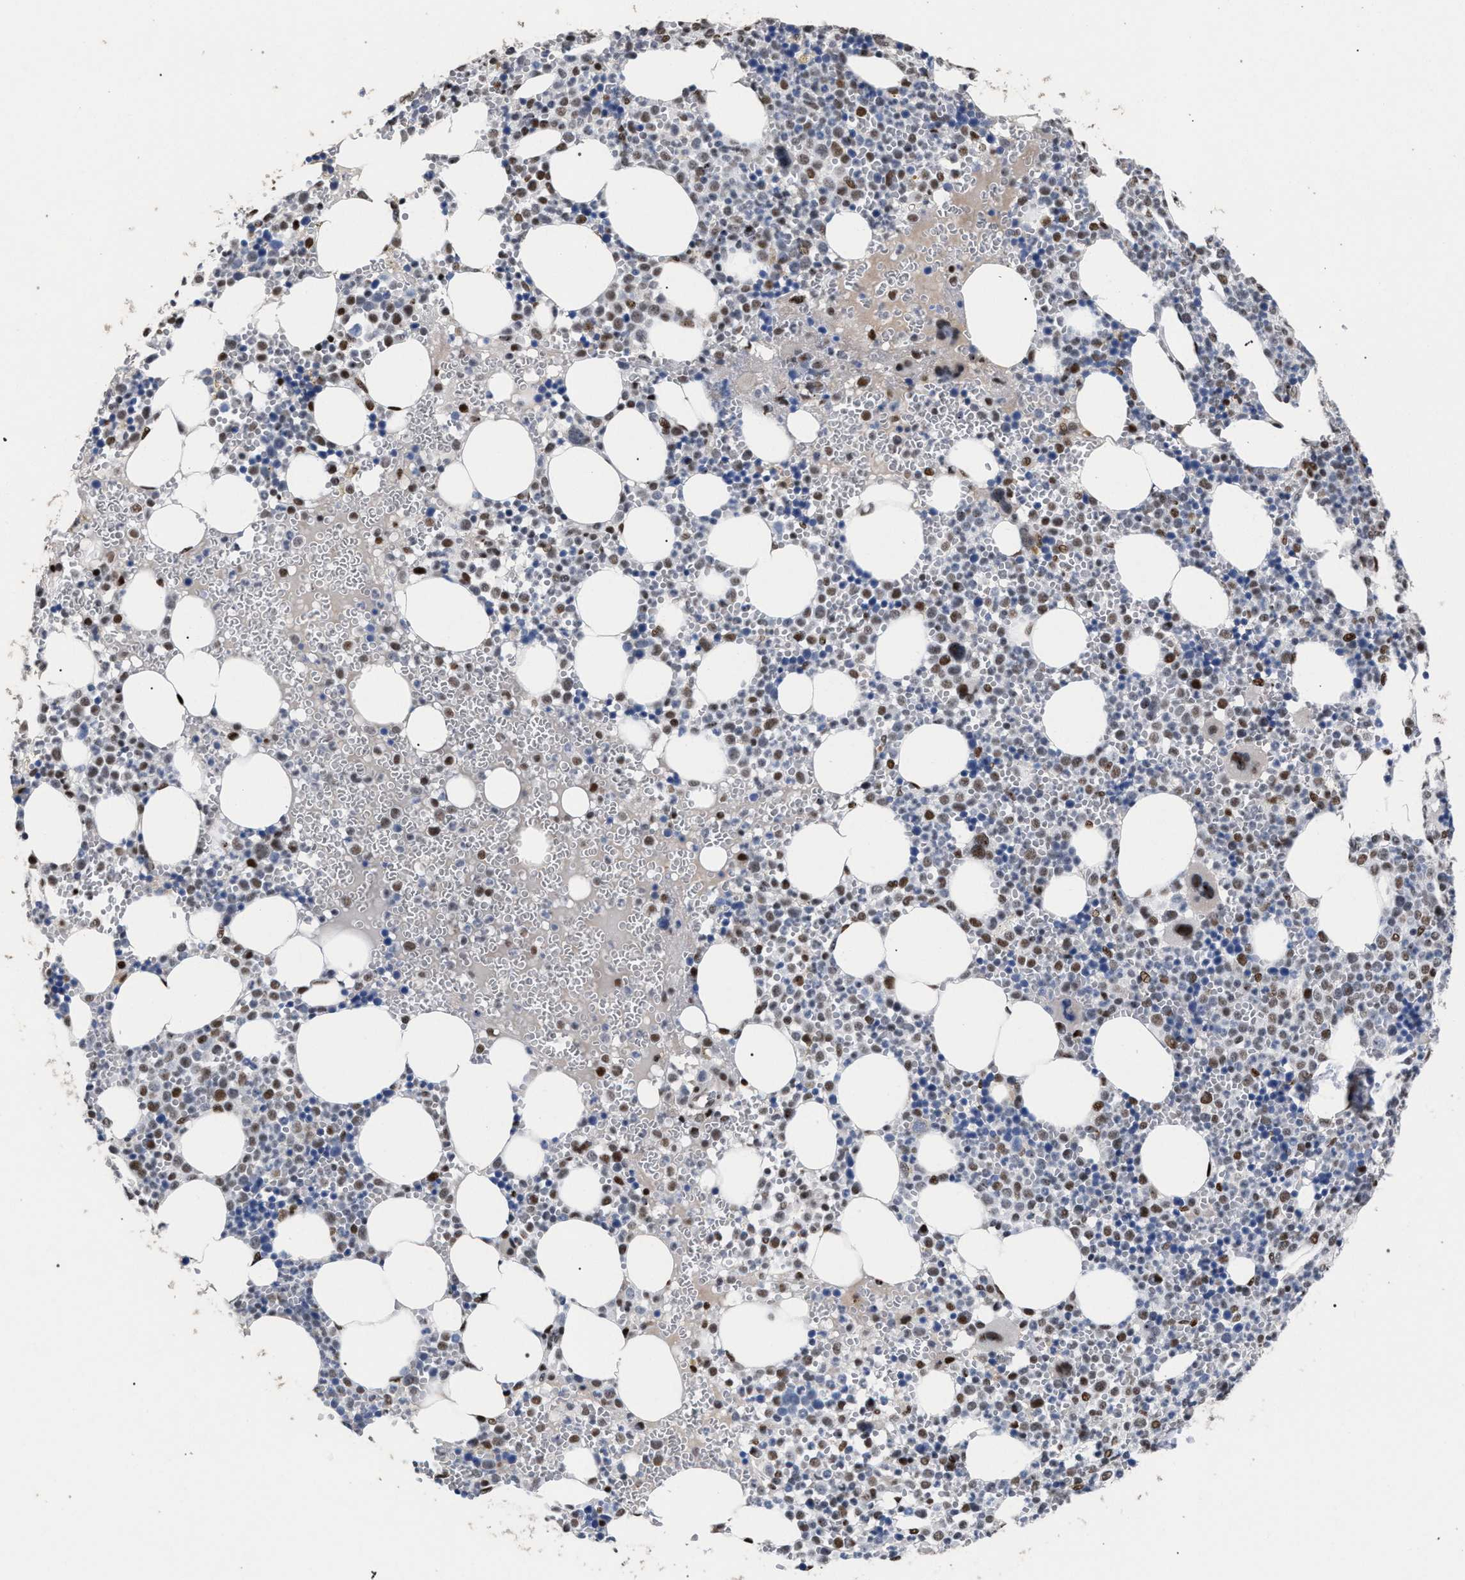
{"staining": {"intensity": "moderate", "quantity": "25%-75%", "location": "nuclear"}, "tissue": "bone marrow", "cell_type": "Hematopoietic cells", "image_type": "normal", "snomed": [{"axis": "morphology", "description": "Normal tissue, NOS"}, {"axis": "morphology", "description": "Inflammation, NOS"}, {"axis": "topography", "description": "Bone marrow"}], "caption": "A photomicrograph showing moderate nuclear expression in approximately 25%-75% of hematopoietic cells in normal bone marrow, as visualized by brown immunohistochemical staining.", "gene": "TP53BP1", "patient": {"sex": "female", "age": 67}}